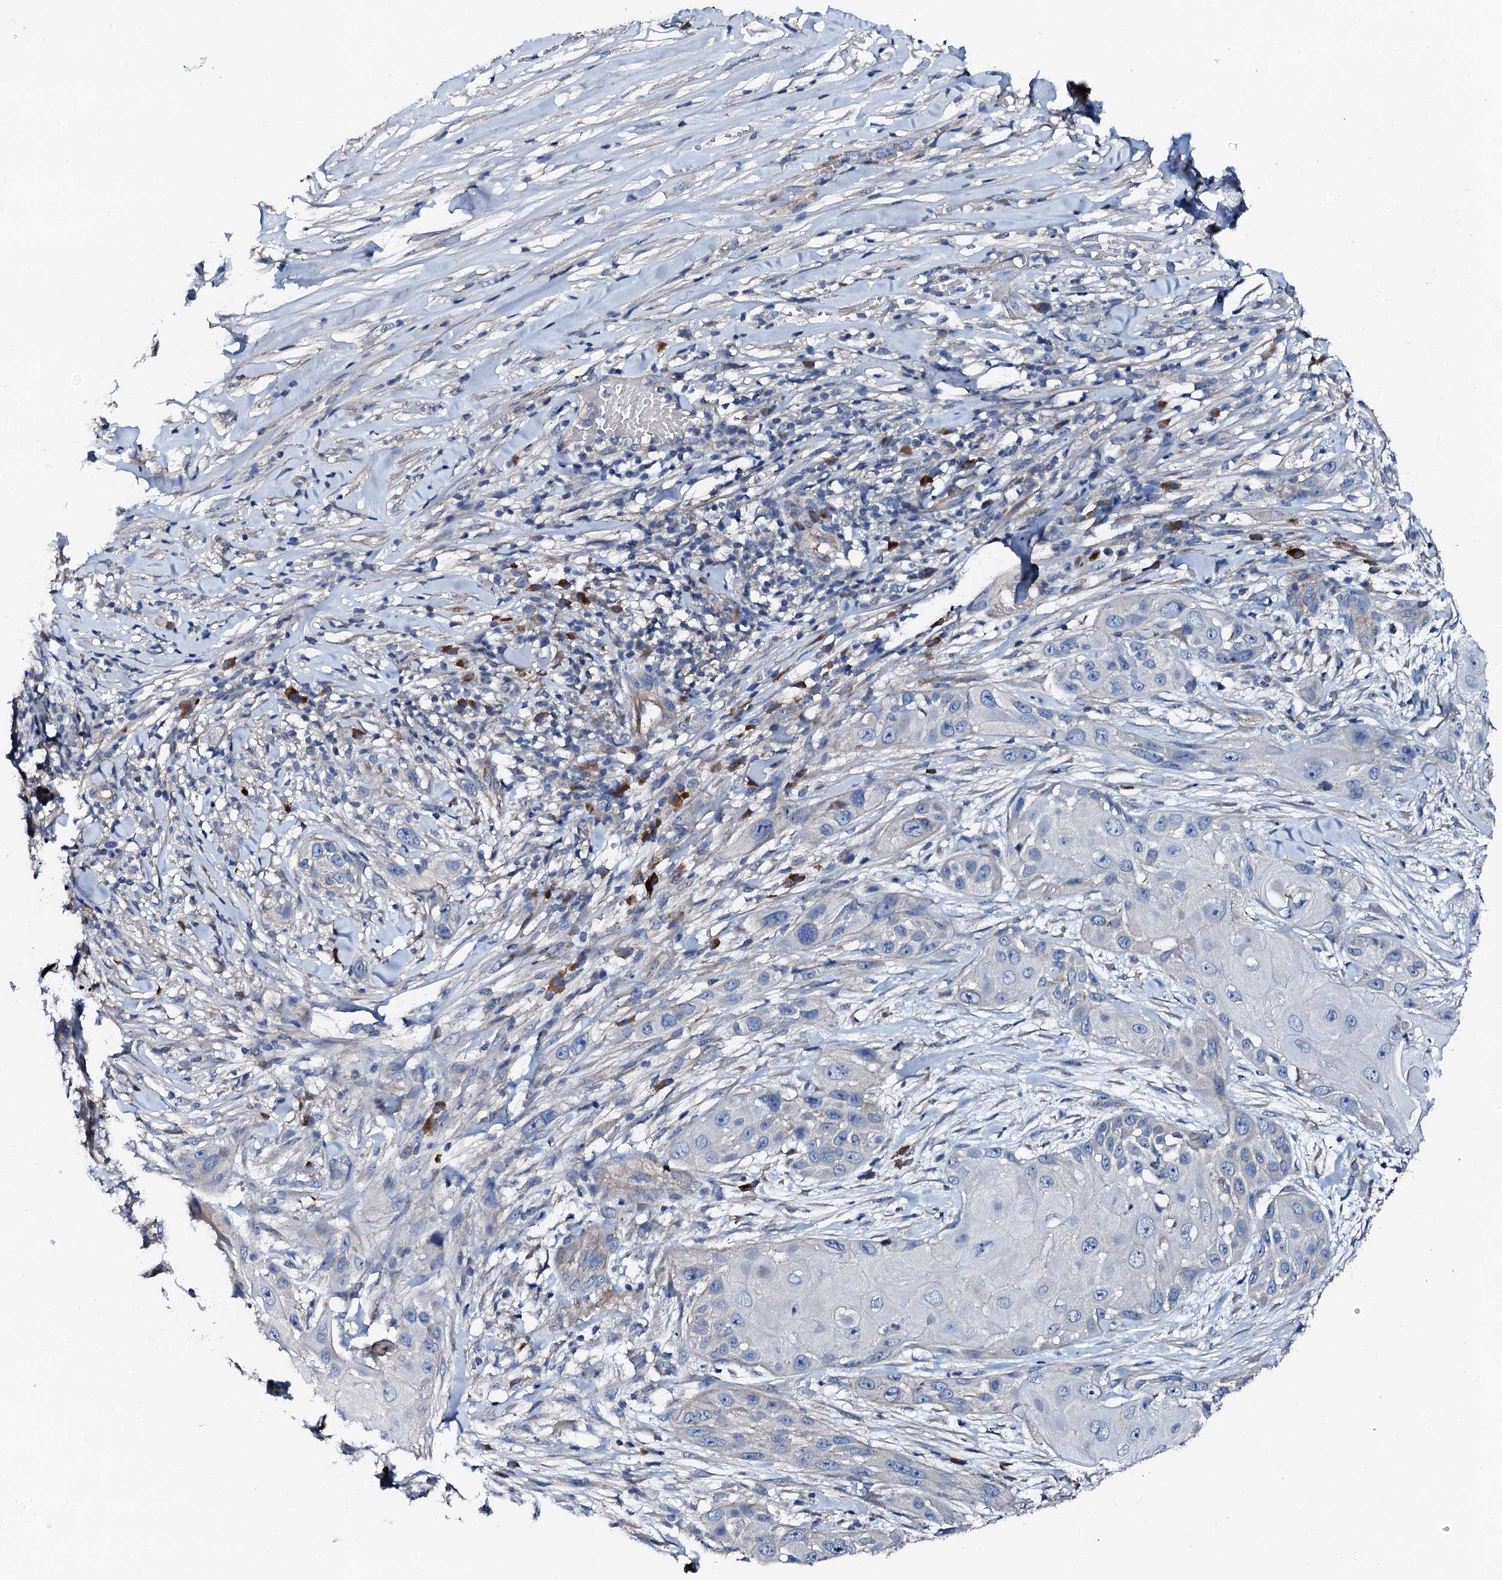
{"staining": {"intensity": "negative", "quantity": "none", "location": "none"}, "tissue": "skin cancer", "cell_type": "Tumor cells", "image_type": "cancer", "snomed": [{"axis": "morphology", "description": "Squamous cell carcinoma, NOS"}, {"axis": "topography", "description": "Skin"}], "caption": "A high-resolution micrograph shows IHC staining of squamous cell carcinoma (skin), which reveals no significant staining in tumor cells. (DAB immunohistochemistry (IHC) visualized using brightfield microscopy, high magnification).", "gene": "GFOD2", "patient": {"sex": "female", "age": 44}}